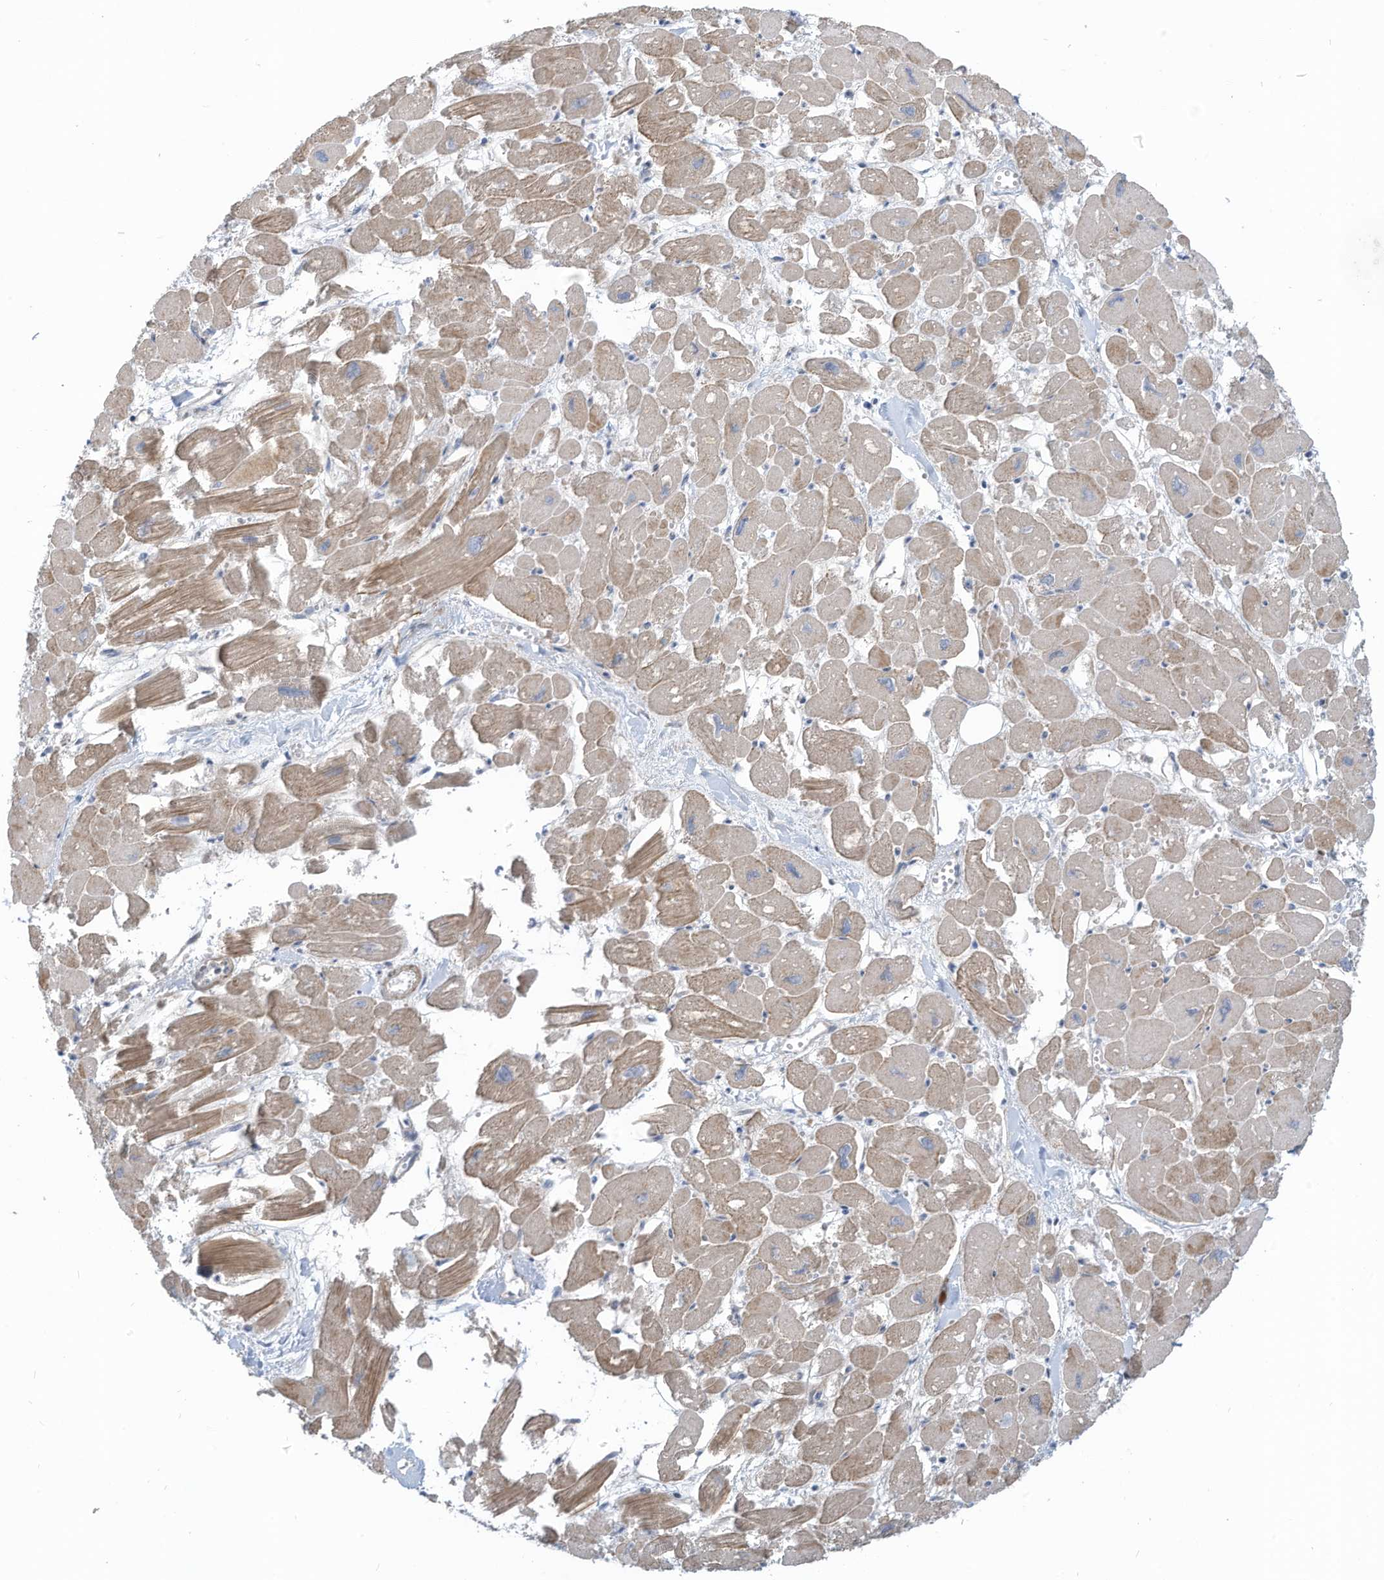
{"staining": {"intensity": "moderate", "quantity": "25%-75%", "location": "cytoplasmic/membranous"}, "tissue": "heart muscle", "cell_type": "Cardiomyocytes", "image_type": "normal", "snomed": [{"axis": "morphology", "description": "Normal tissue, NOS"}, {"axis": "topography", "description": "Heart"}], "caption": "Immunohistochemistry (IHC) photomicrograph of normal heart muscle: human heart muscle stained using immunohistochemistry reveals medium levels of moderate protein expression localized specifically in the cytoplasmic/membranous of cardiomyocytes, appearing as a cytoplasmic/membranous brown color.", "gene": "GPATCH3", "patient": {"sex": "male", "age": 54}}